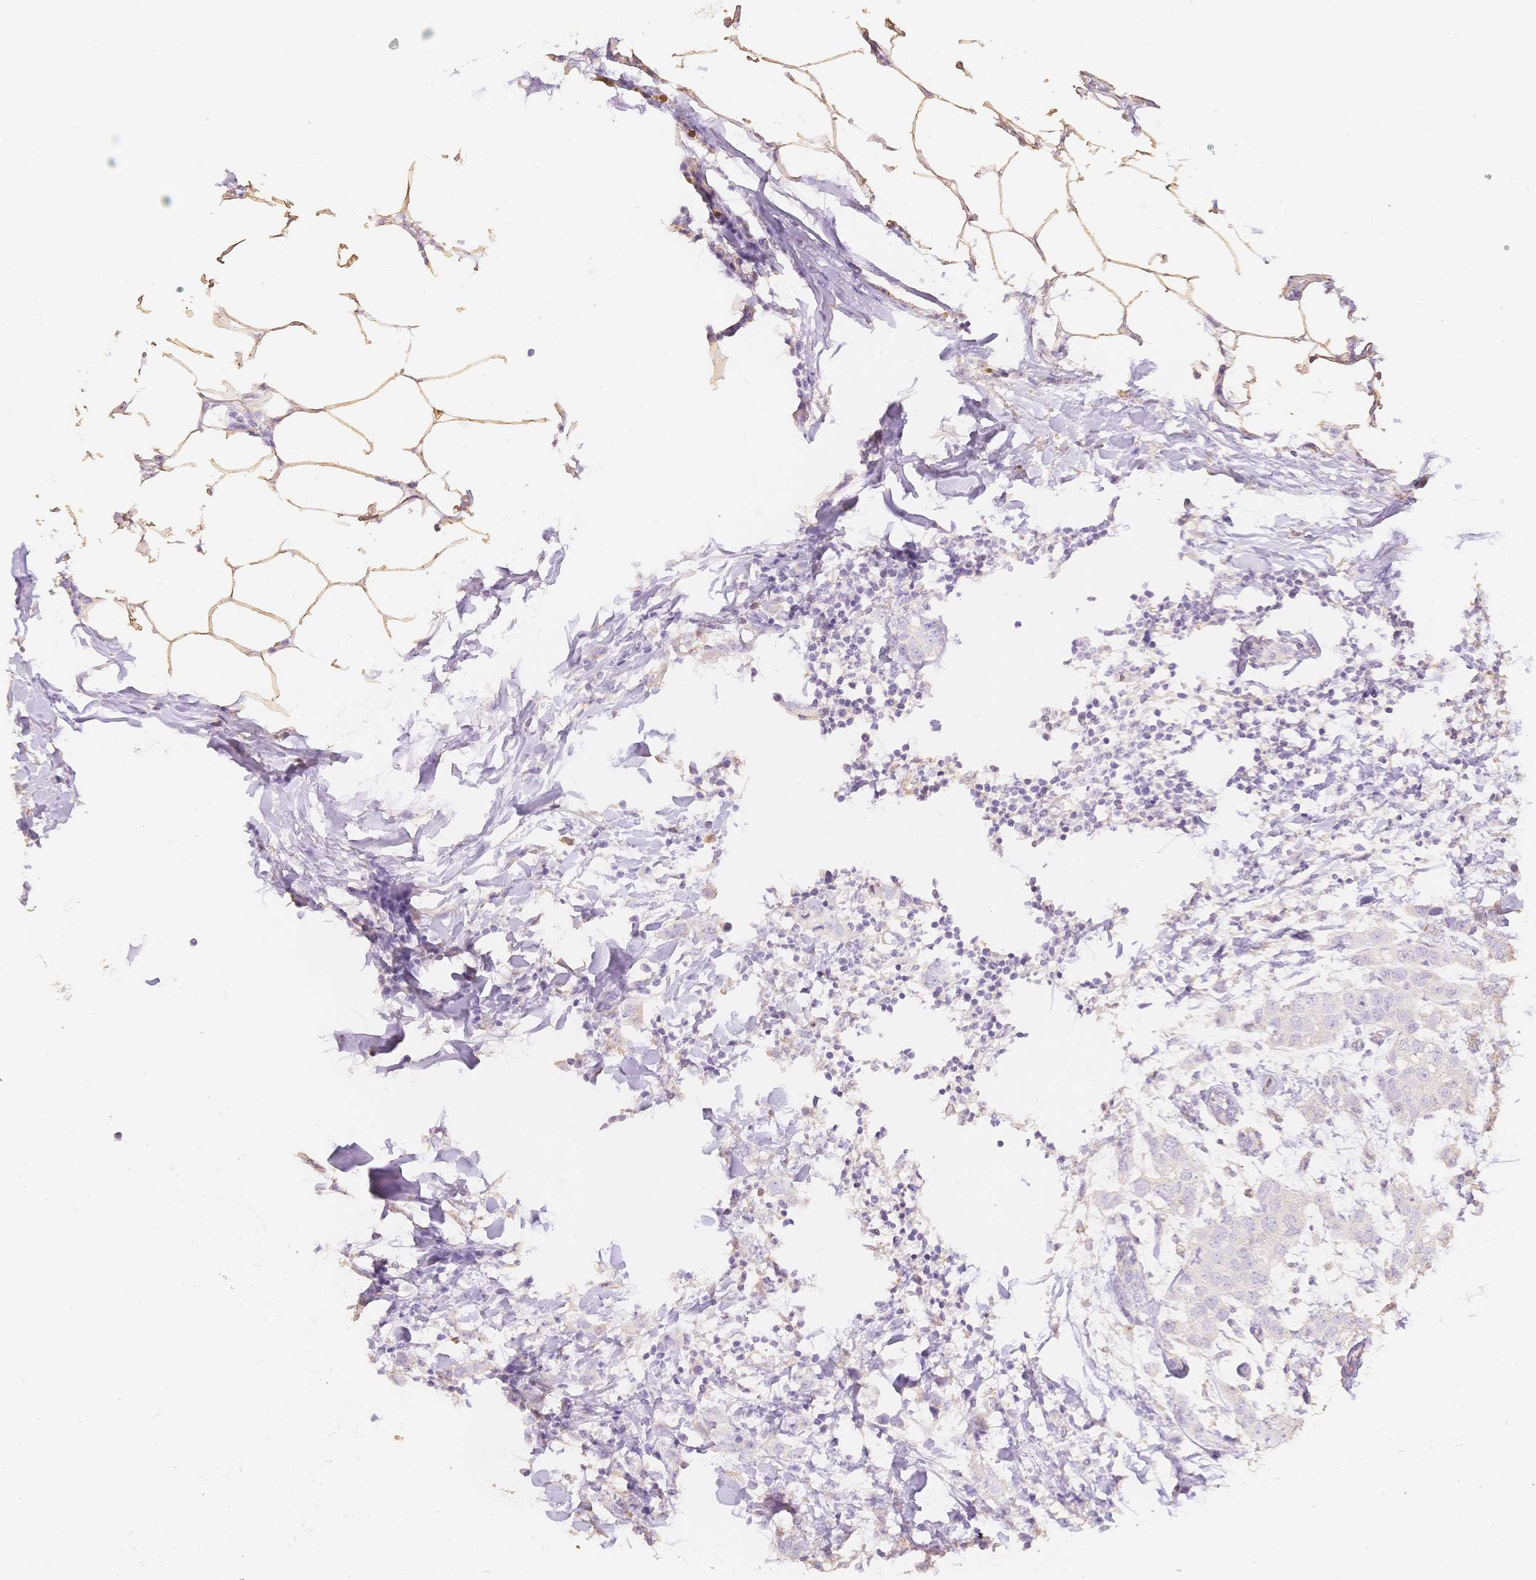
{"staining": {"intensity": "negative", "quantity": "none", "location": "none"}, "tissue": "breast cancer", "cell_type": "Tumor cells", "image_type": "cancer", "snomed": [{"axis": "morphology", "description": "Duct carcinoma"}, {"axis": "topography", "description": "Breast"}], "caption": "An IHC image of breast cancer (invasive ductal carcinoma) is shown. There is no staining in tumor cells of breast cancer (invasive ductal carcinoma).", "gene": "MBOAT7", "patient": {"sex": "female", "age": 50}}